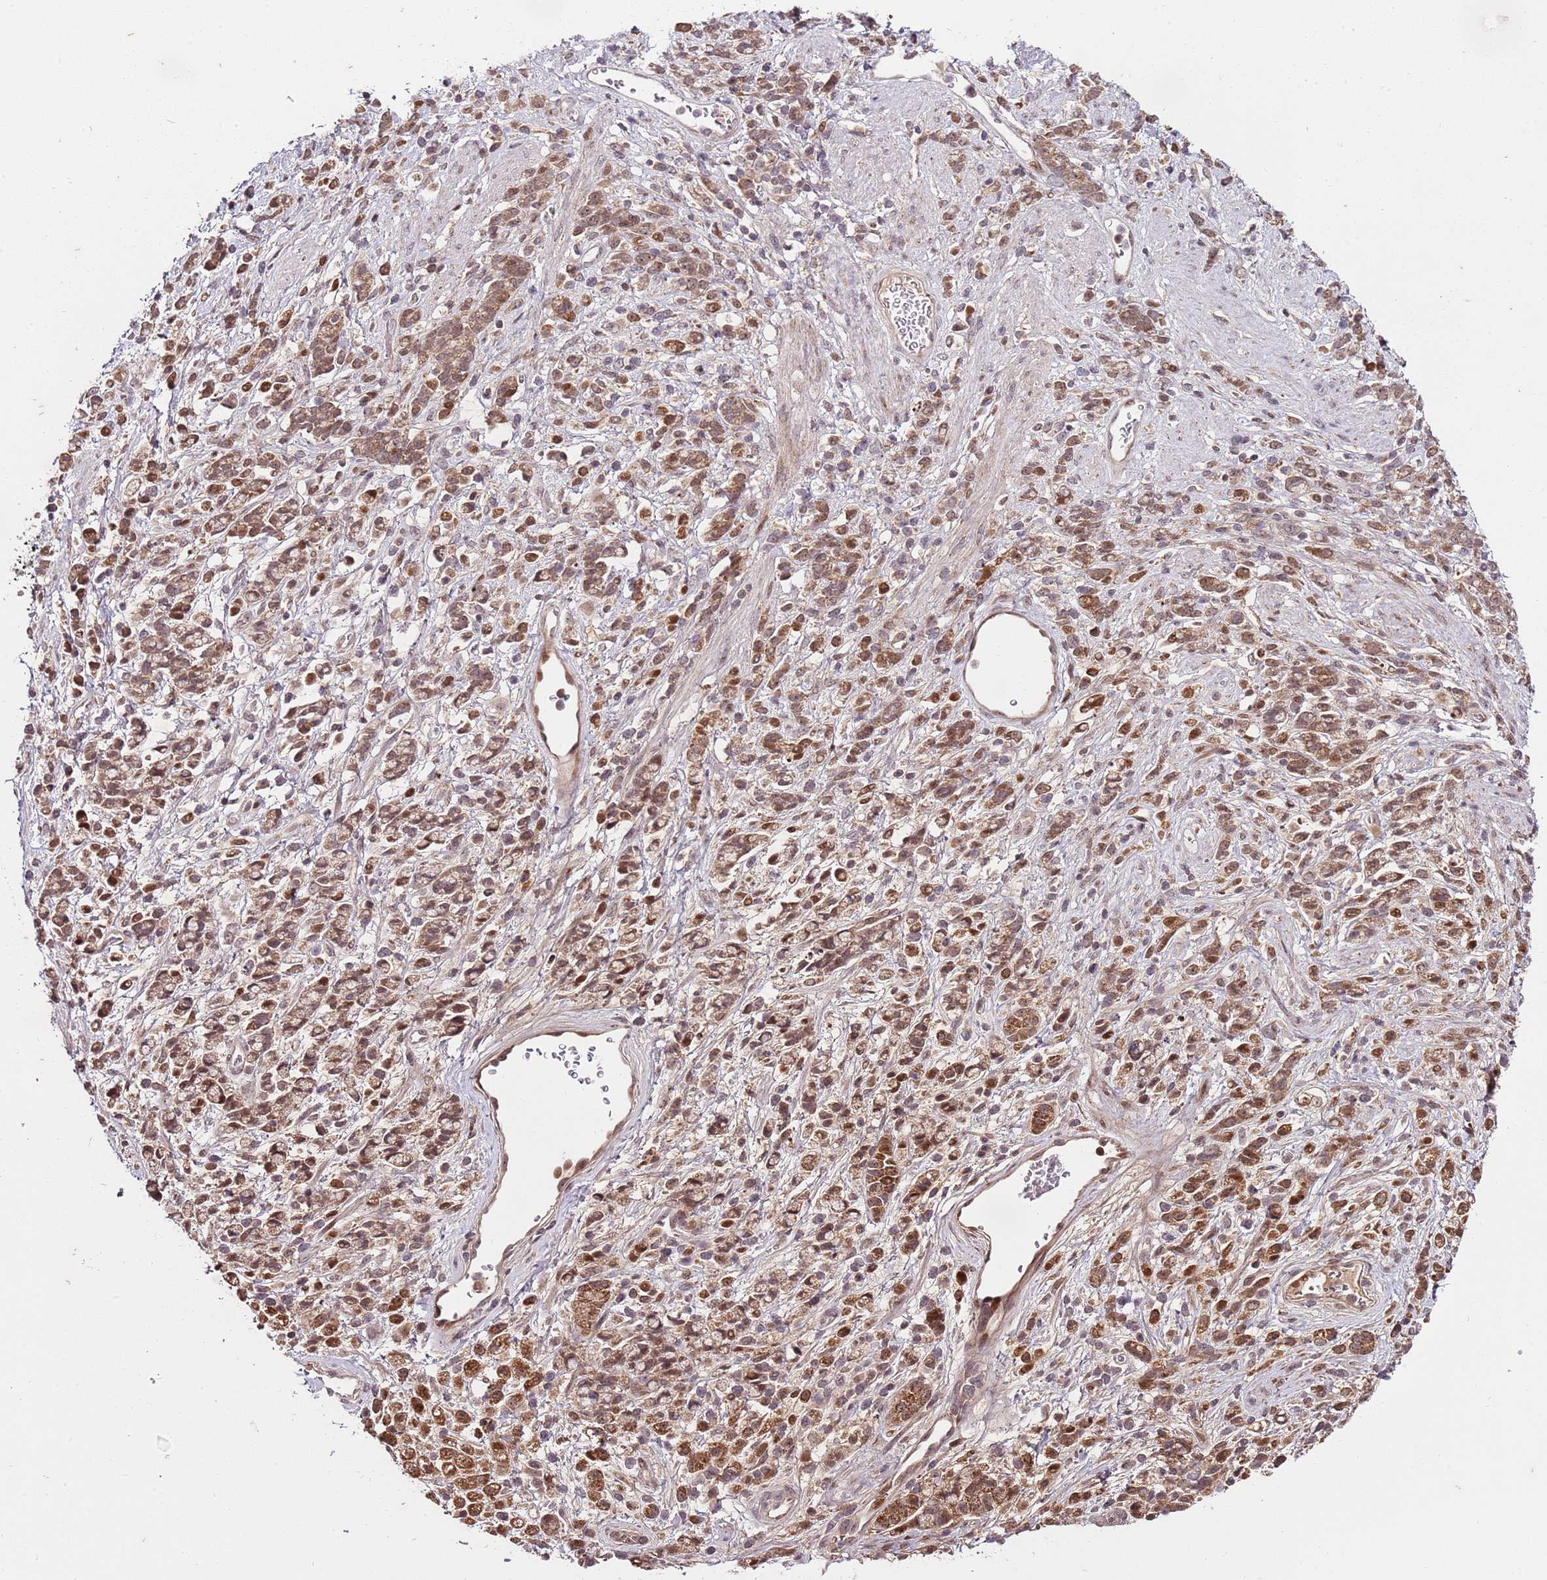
{"staining": {"intensity": "moderate", "quantity": ">75%", "location": "cytoplasmic/membranous,nuclear"}, "tissue": "stomach cancer", "cell_type": "Tumor cells", "image_type": "cancer", "snomed": [{"axis": "morphology", "description": "Adenocarcinoma, NOS"}, {"axis": "topography", "description": "Stomach"}], "caption": "Adenocarcinoma (stomach) stained with IHC displays moderate cytoplasmic/membranous and nuclear expression in about >75% of tumor cells.", "gene": "EDC3", "patient": {"sex": "female", "age": 60}}